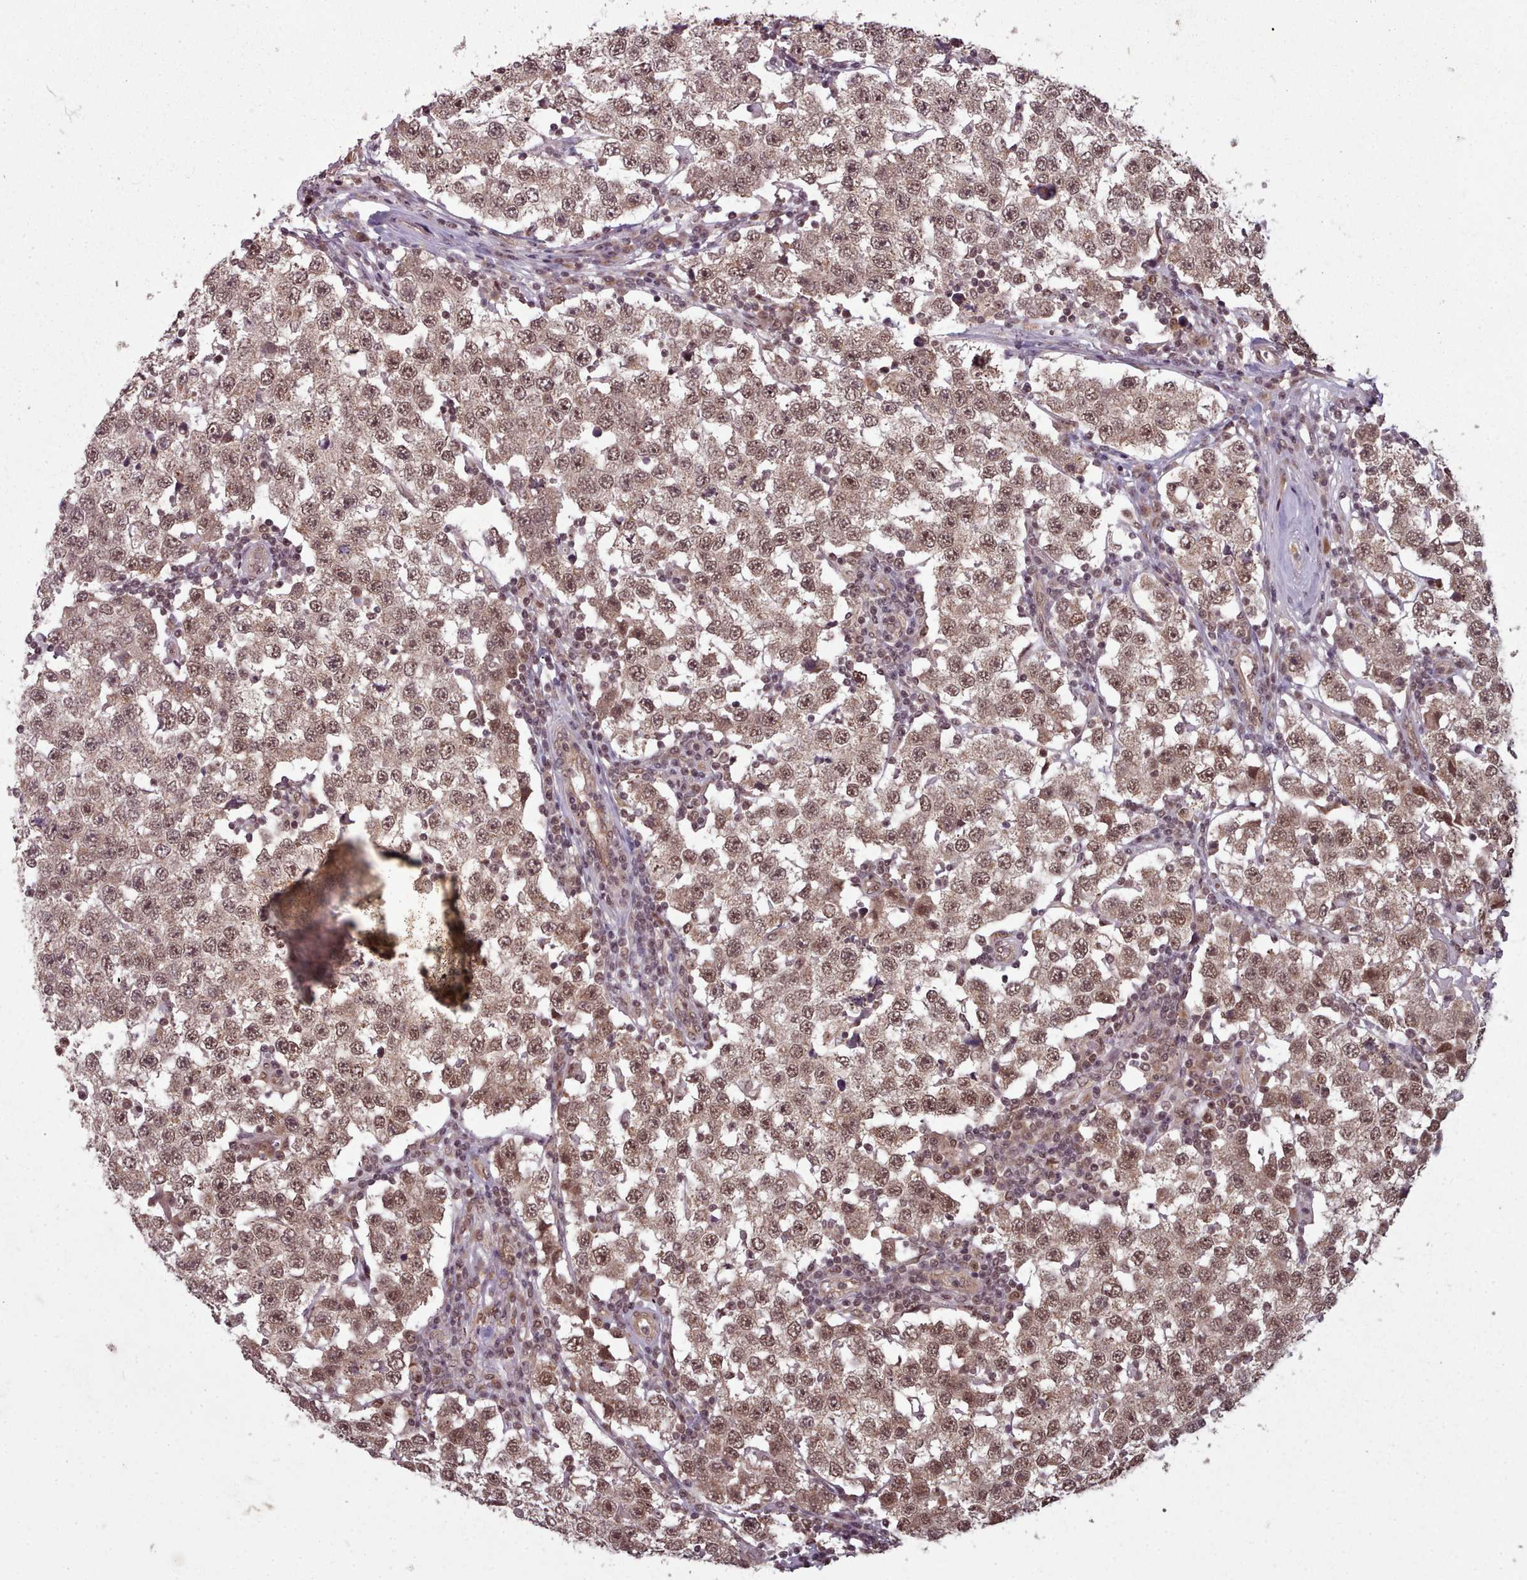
{"staining": {"intensity": "moderate", "quantity": ">75%", "location": "nuclear"}, "tissue": "testis cancer", "cell_type": "Tumor cells", "image_type": "cancer", "snomed": [{"axis": "morphology", "description": "Seminoma, NOS"}, {"axis": "topography", "description": "Testis"}], "caption": "Protein expression analysis of testis cancer (seminoma) exhibits moderate nuclear positivity in approximately >75% of tumor cells. (DAB IHC, brown staining for protein, blue staining for nuclei).", "gene": "DHX8", "patient": {"sex": "male", "age": 34}}